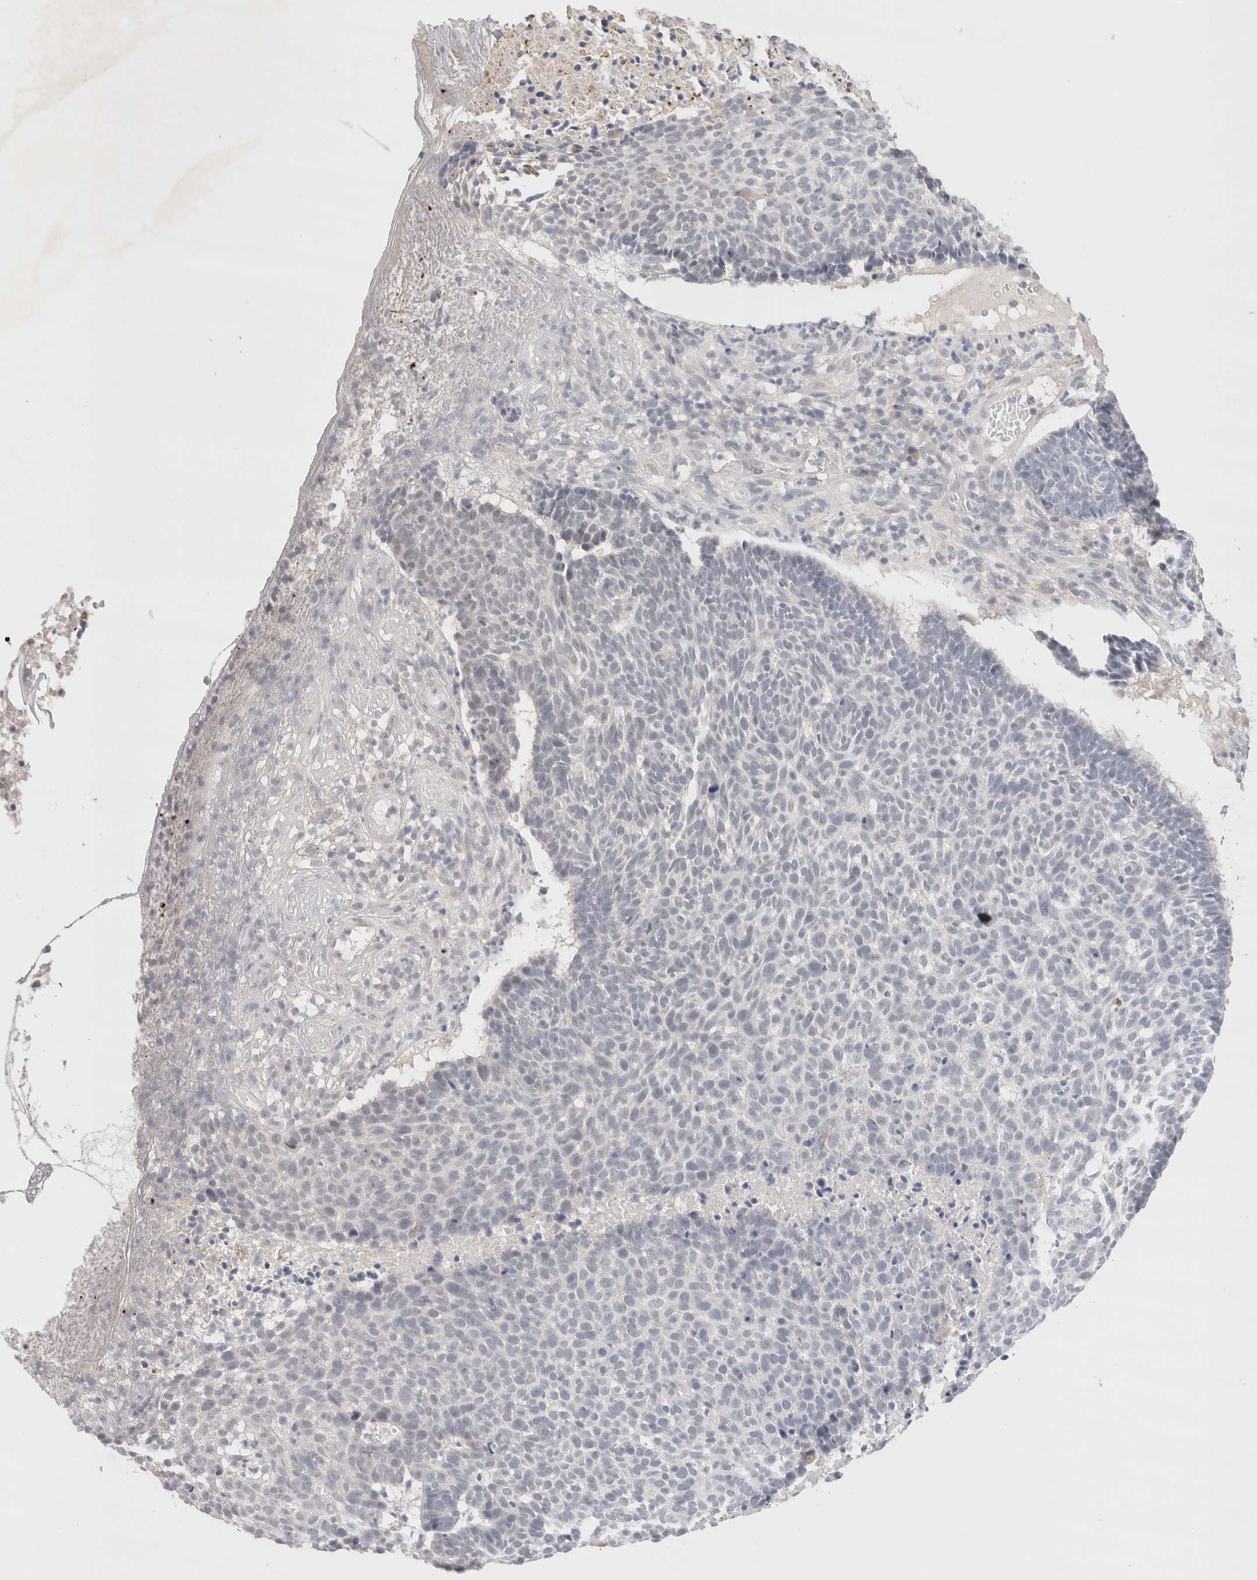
{"staining": {"intensity": "negative", "quantity": "none", "location": "none"}, "tissue": "skin cancer", "cell_type": "Tumor cells", "image_type": "cancer", "snomed": [{"axis": "morphology", "description": "Basal cell carcinoma"}, {"axis": "topography", "description": "Skin"}], "caption": "Photomicrograph shows no significant protein staining in tumor cells of skin cancer. Nuclei are stained in blue.", "gene": "SPATA20", "patient": {"sex": "male", "age": 85}}